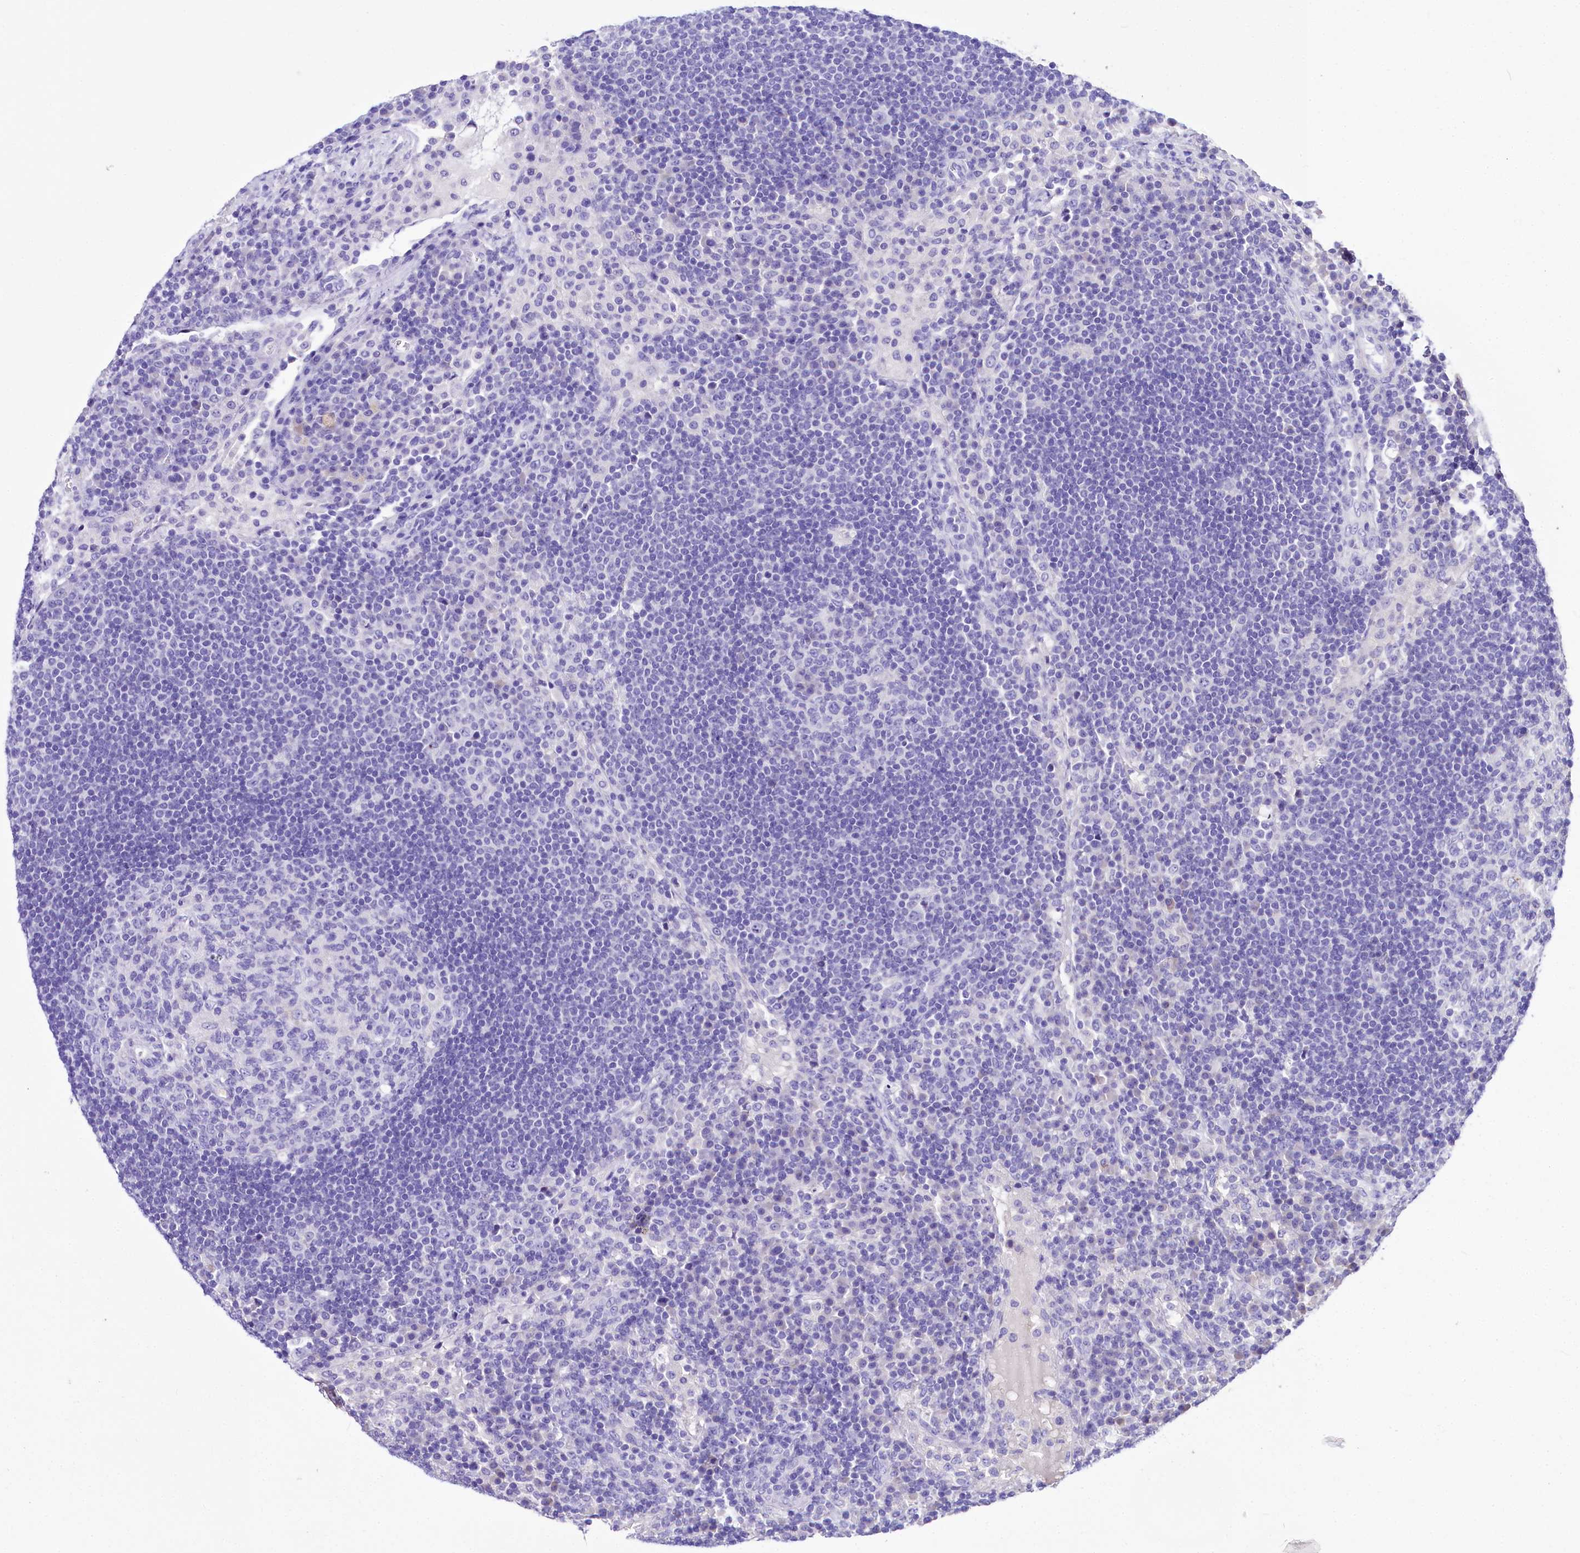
{"staining": {"intensity": "negative", "quantity": "none", "location": "none"}, "tissue": "lymph node", "cell_type": "Germinal center cells", "image_type": "normal", "snomed": [{"axis": "morphology", "description": "Normal tissue, NOS"}, {"axis": "topography", "description": "Lymph node"}], "caption": "Human lymph node stained for a protein using immunohistochemistry (IHC) shows no expression in germinal center cells.", "gene": "A2ML1", "patient": {"sex": "female", "age": 53}}